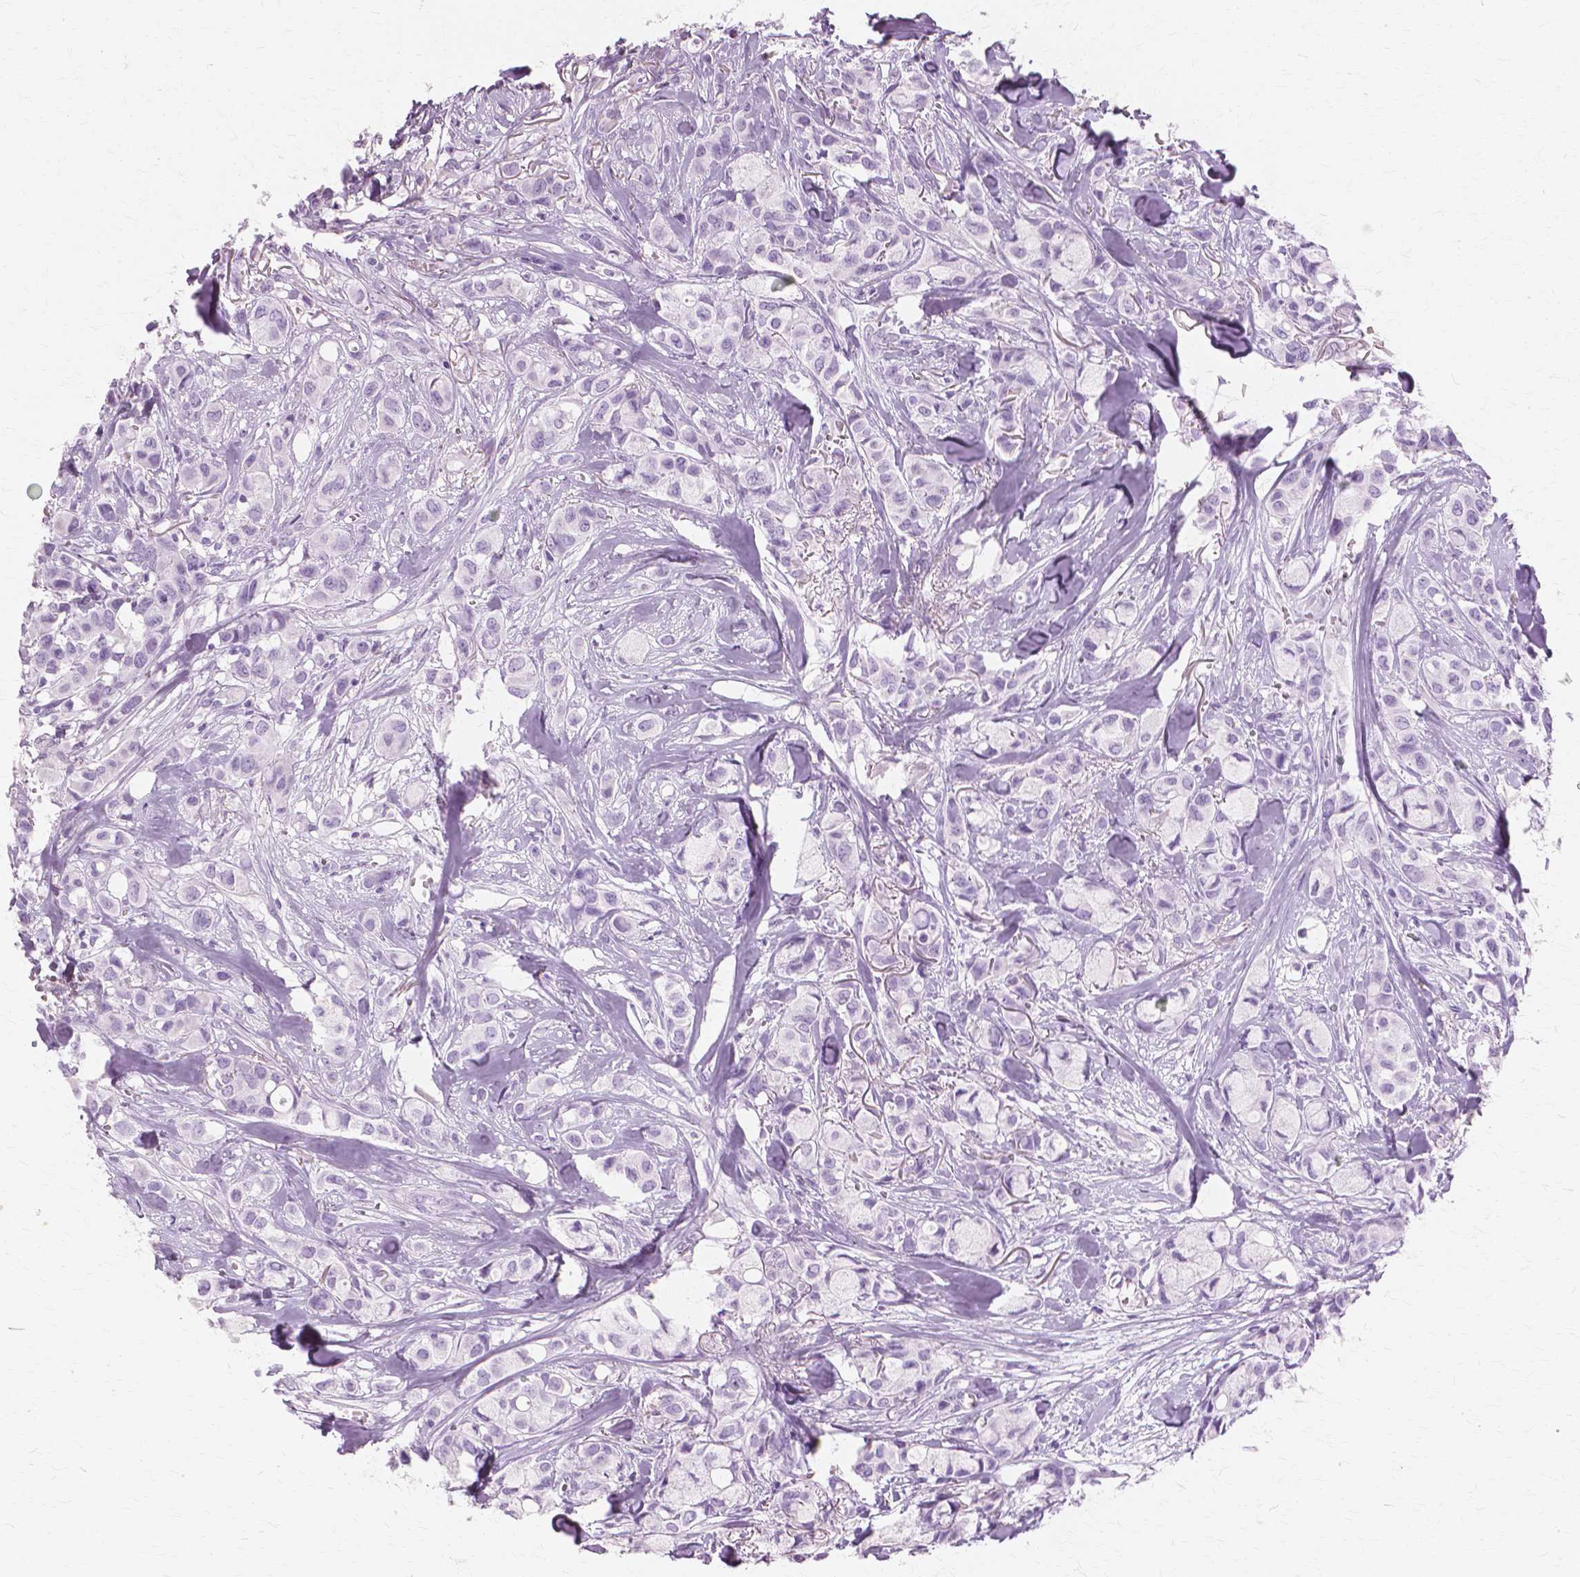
{"staining": {"intensity": "negative", "quantity": "none", "location": "none"}, "tissue": "breast cancer", "cell_type": "Tumor cells", "image_type": "cancer", "snomed": [{"axis": "morphology", "description": "Duct carcinoma"}, {"axis": "topography", "description": "Breast"}], "caption": "The histopathology image reveals no significant staining in tumor cells of infiltrating ductal carcinoma (breast).", "gene": "SFTPD", "patient": {"sex": "female", "age": 85}}